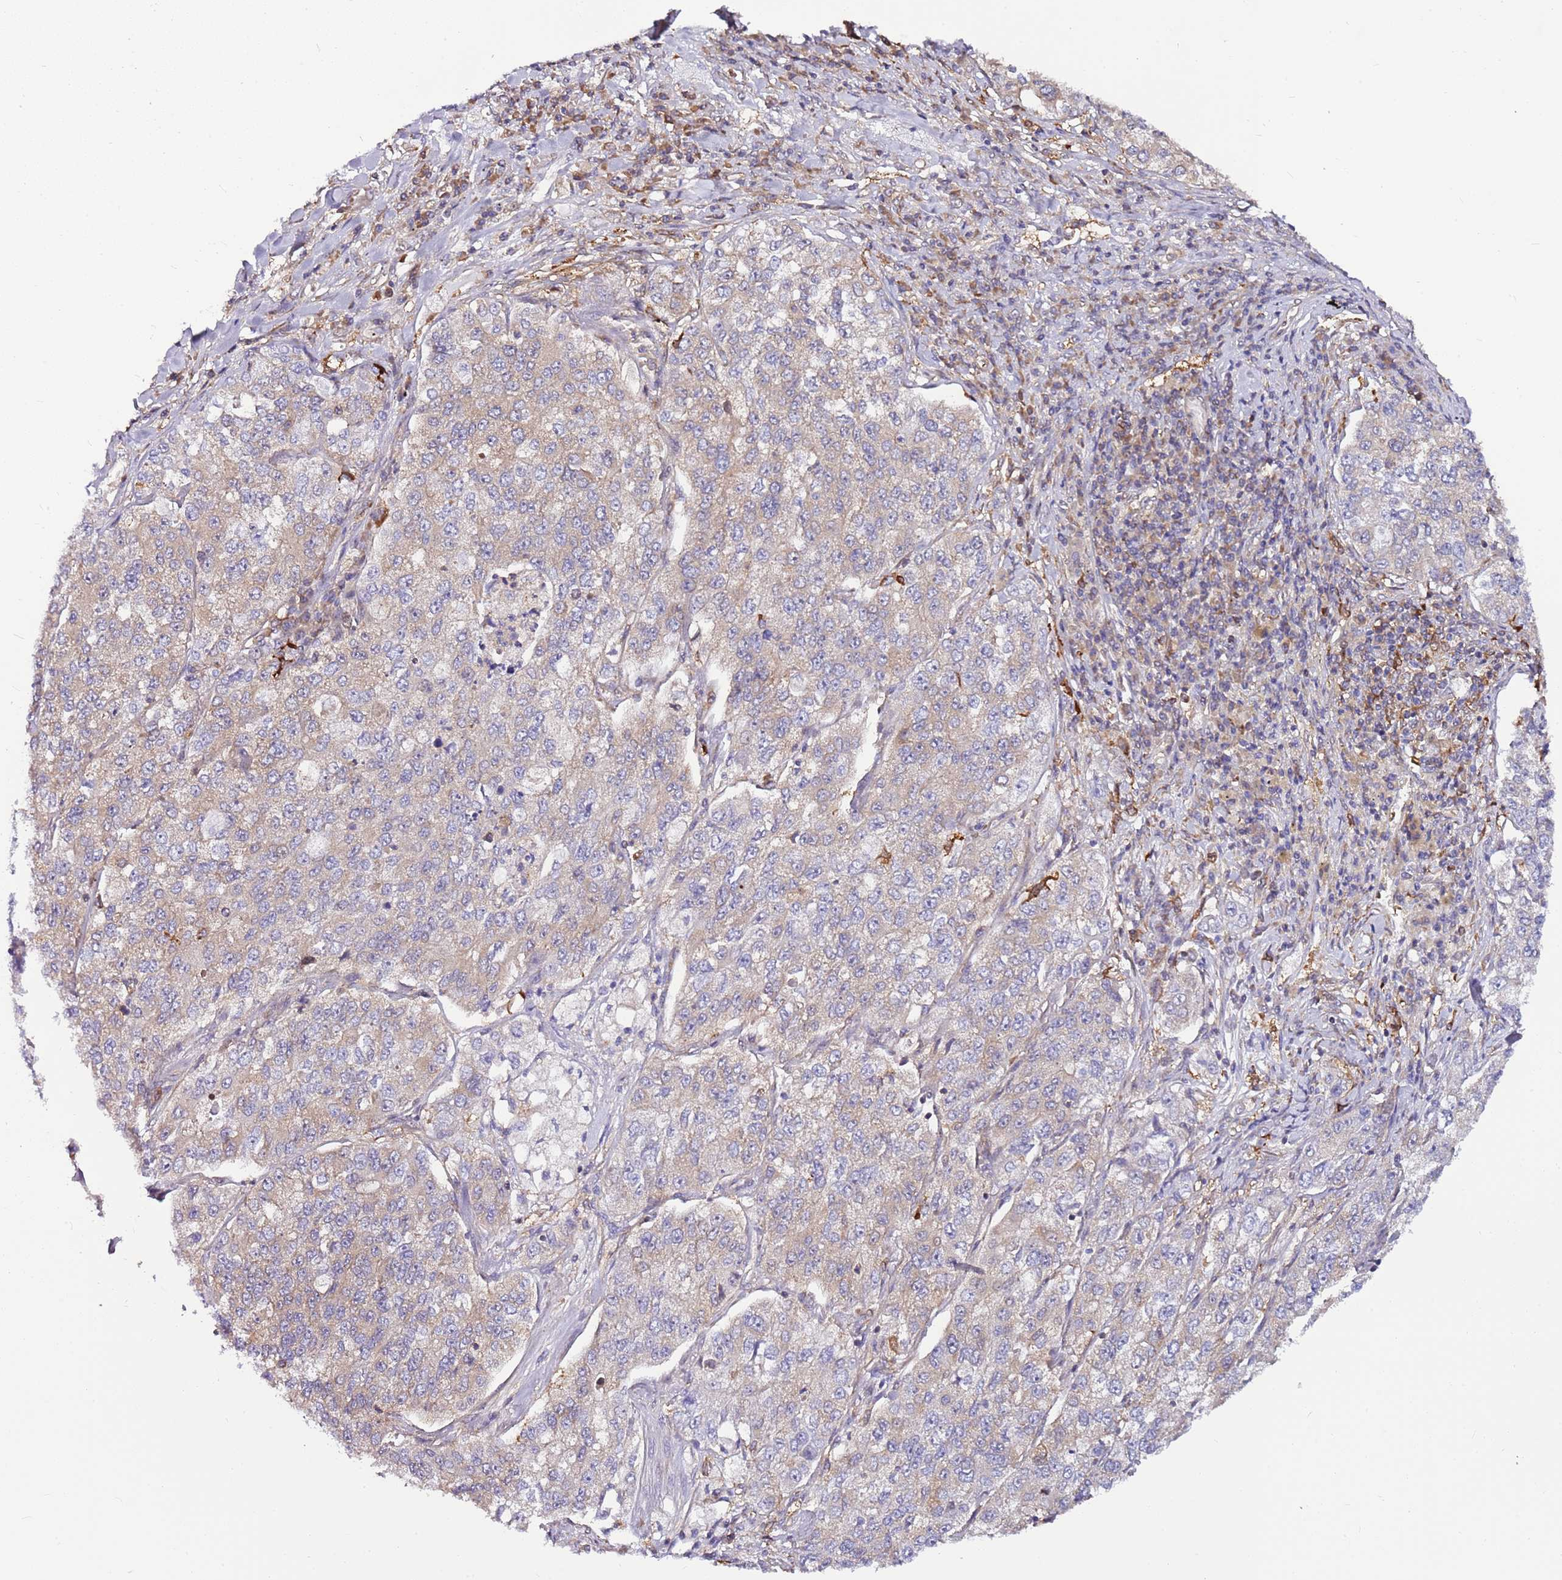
{"staining": {"intensity": "weak", "quantity": "25%-75%", "location": "cytoplasmic/membranous"}, "tissue": "lung cancer", "cell_type": "Tumor cells", "image_type": "cancer", "snomed": [{"axis": "morphology", "description": "Adenocarcinoma, NOS"}, {"axis": "topography", "description": "Lung"}], "caption": "Lung cancer (adenocarcinoma) stained for a protein reveals weak cytoplasmic/membranous positivity in tumor cells.", "gene": "ATXN2L", "patient": {"sex": "male", "age": 49}}